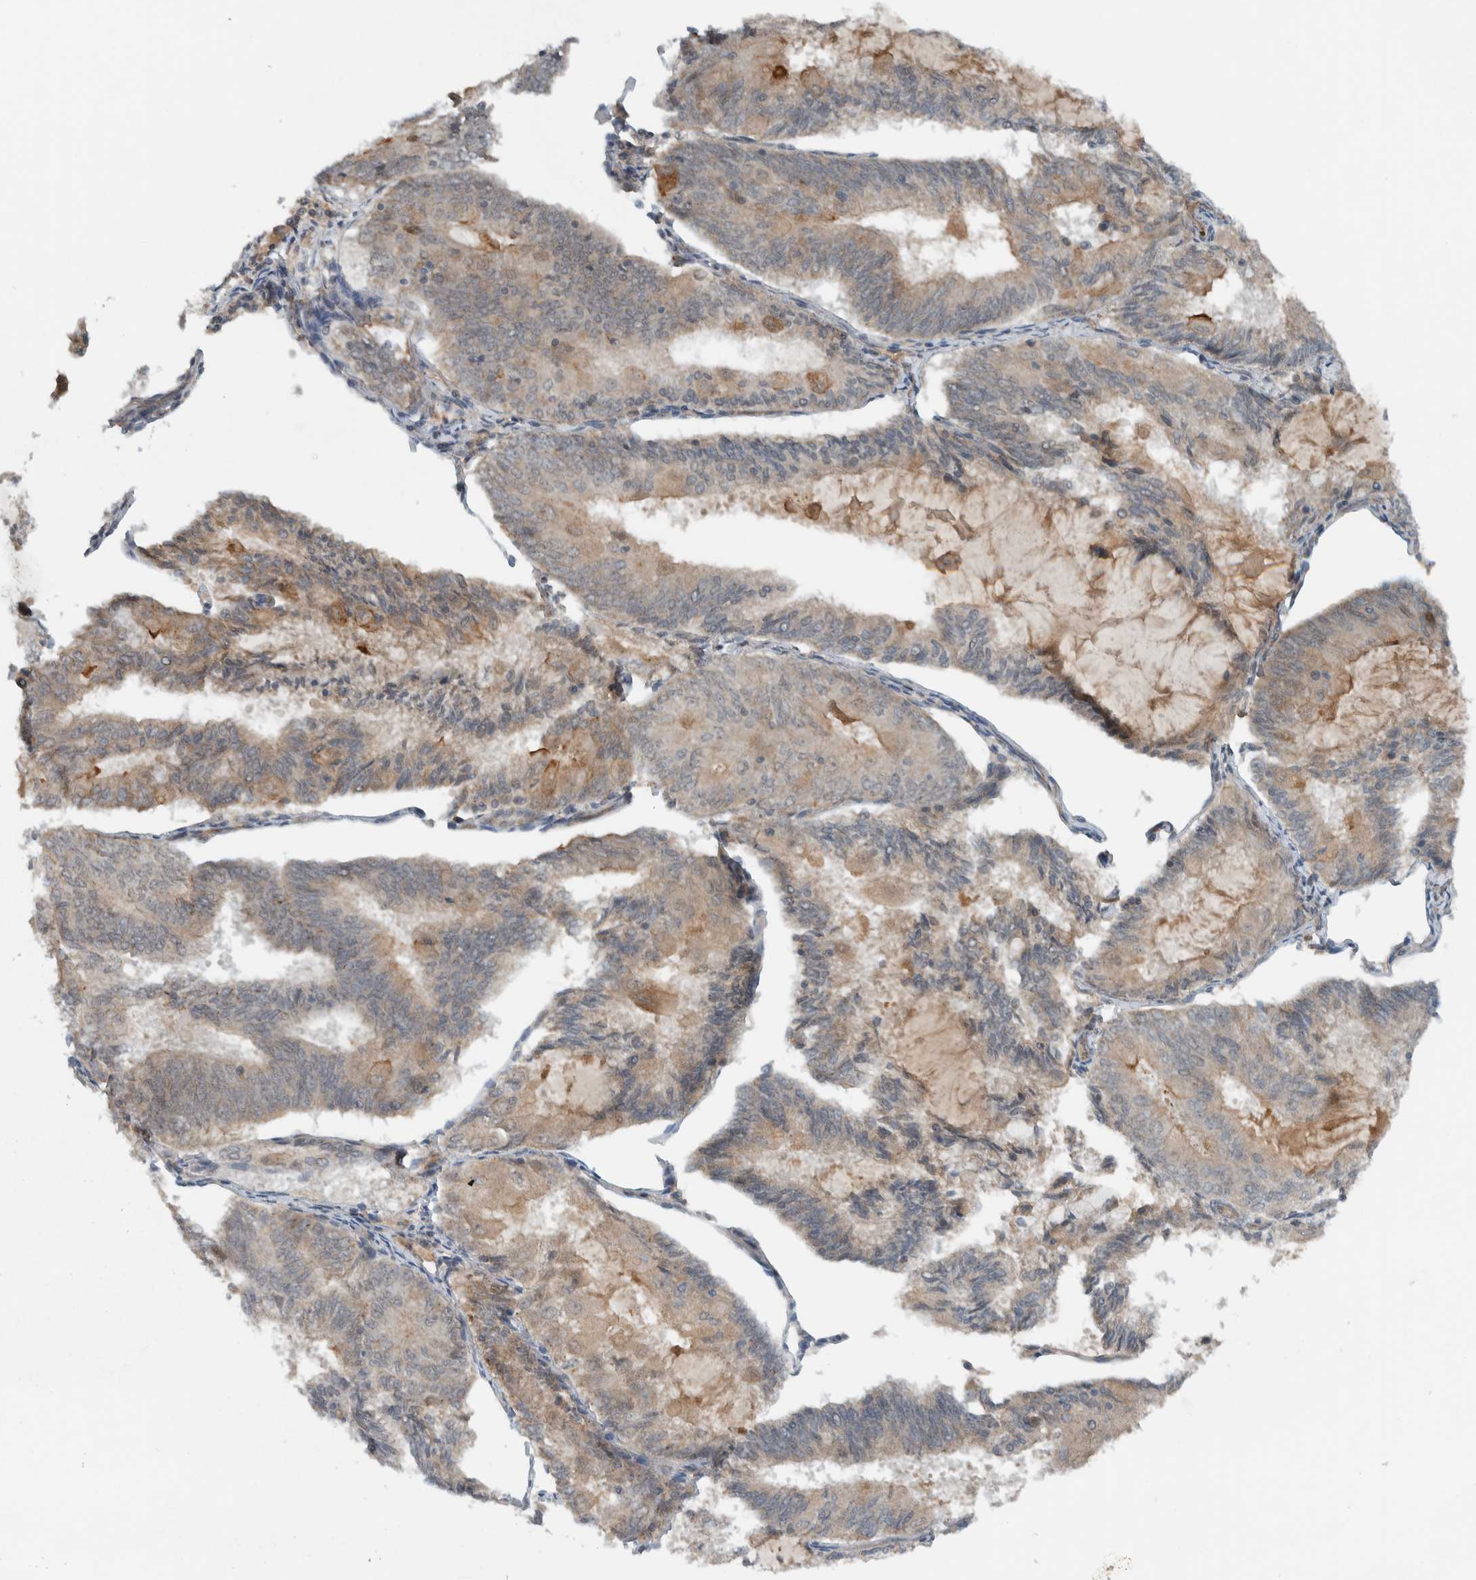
{"staining": {"intensity": "moderate", "quantity": "25%-75%", "location": "cytoplasmic/membranous"}, "tissue": "endometrial cancer", "cell_type": "Tumor cells", "image_type": "cancer", "snomed": [{"axis": "morphology", "description": "Adenocarcinoma, NOS"}, {"axis": "topography", "description": "Endometrium"}], "caption": "DAB immunohistochemical staining of adenocarcinoma (endometrial) reveals moderate cytoplasmic/membranous protein staining in about 25%-75% of tumor cells. (DAB IHC, brown staining for protein, blue staining for nuclei).", "gene": "ARMC7", "patient": {"sex": "female", "age": 81}}